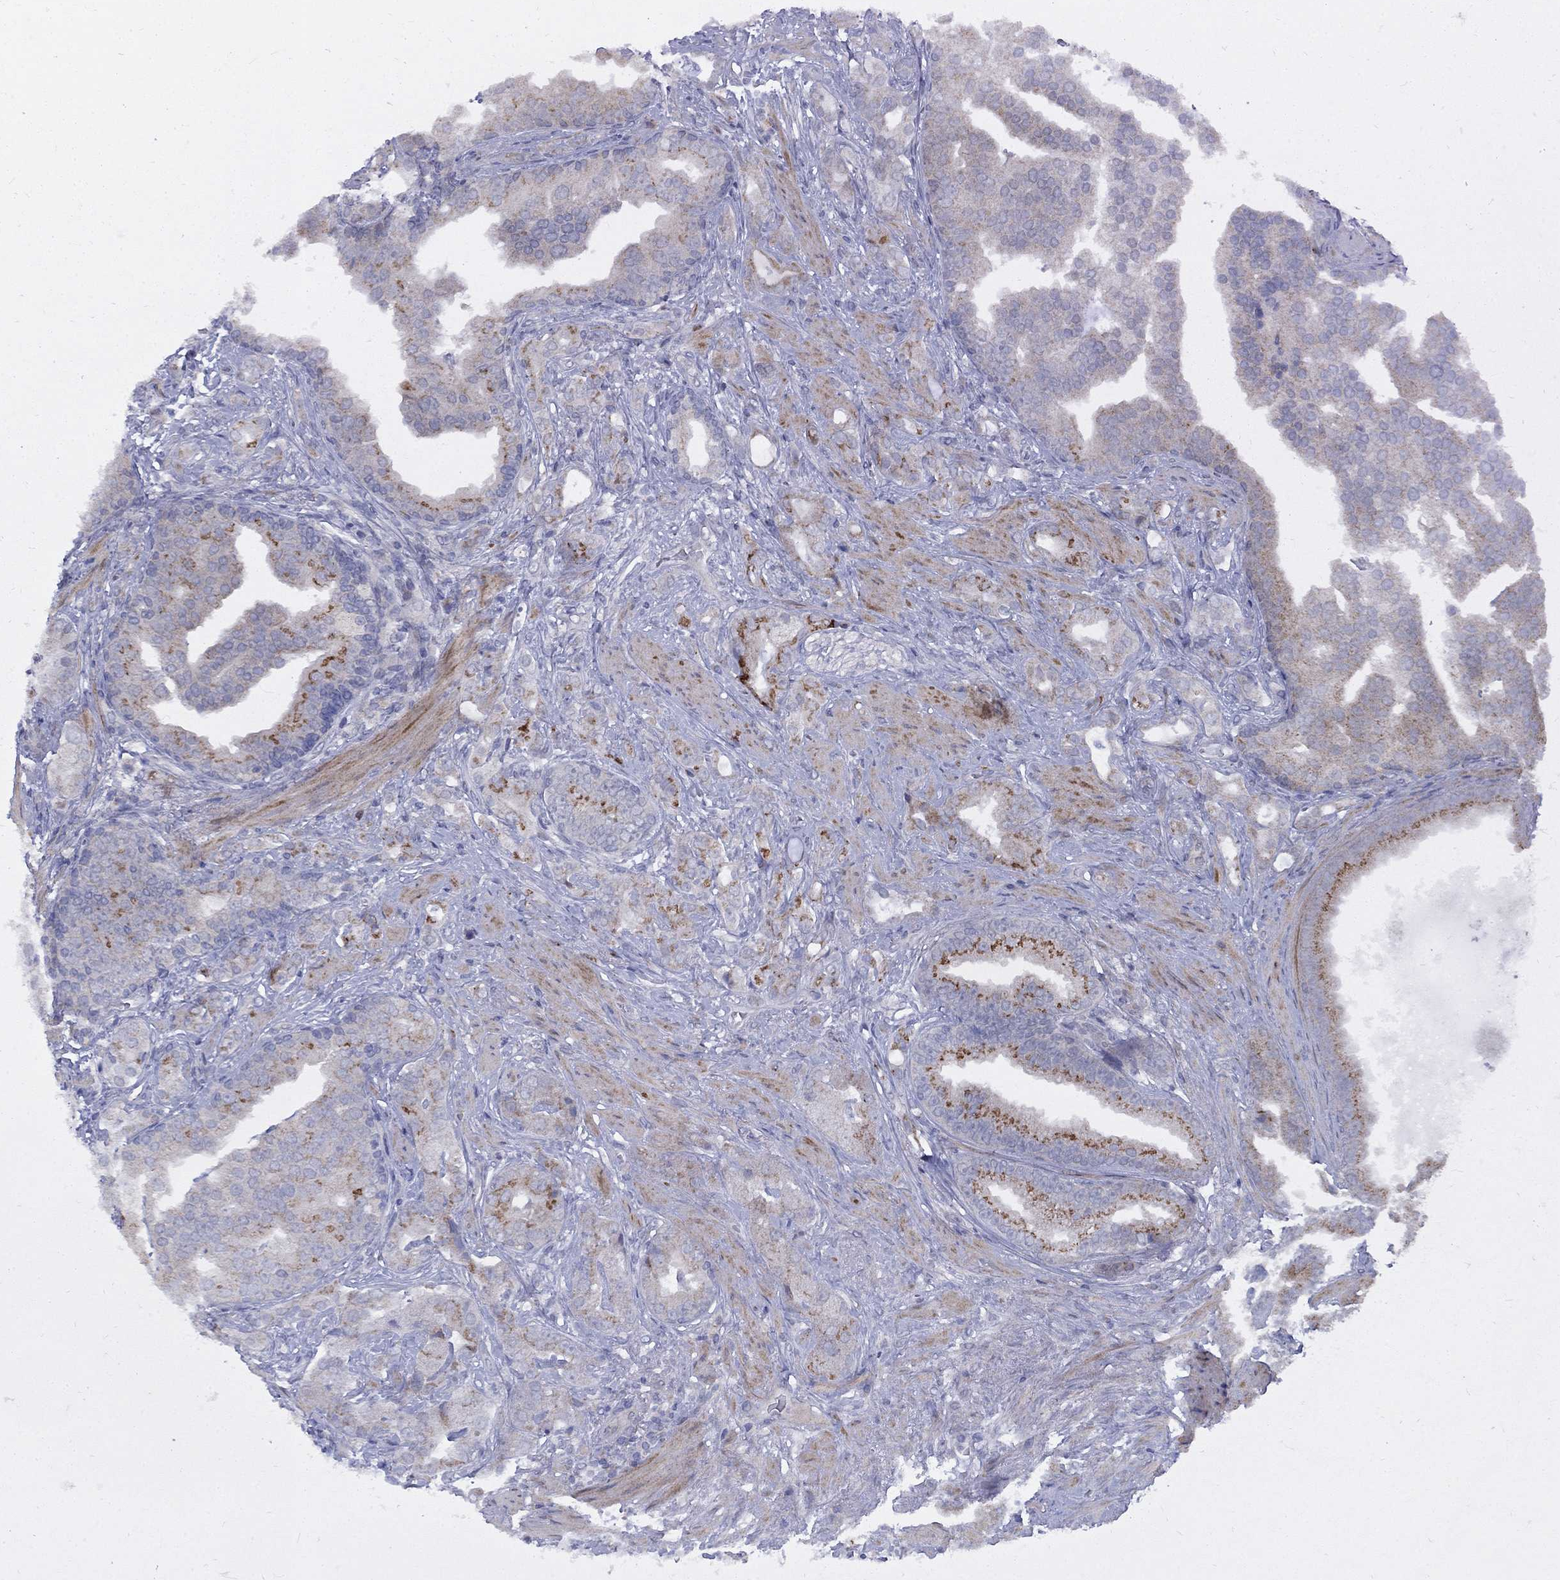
{"staining": {"intensity": "strong", "quantity": "<25%", "location": "cytoplasmic/membranous"}, "tissue": "prostate cancer", "cell_type": "Tumor cells", "image_type": "cancer", "snomed": [{"axis": "morphology", "description": "Adenocarcinoma, NOS"}, {"axis": "topography", "description": "Prostate"}], "caption": "Strong cytoplasmic/membranous staining for a protein is identified in about <25% of tumor cells of prostate adenocarcinoma using IHC.", "gene": "FAM3B", "patient": {"sex": "male", "age": 57}}